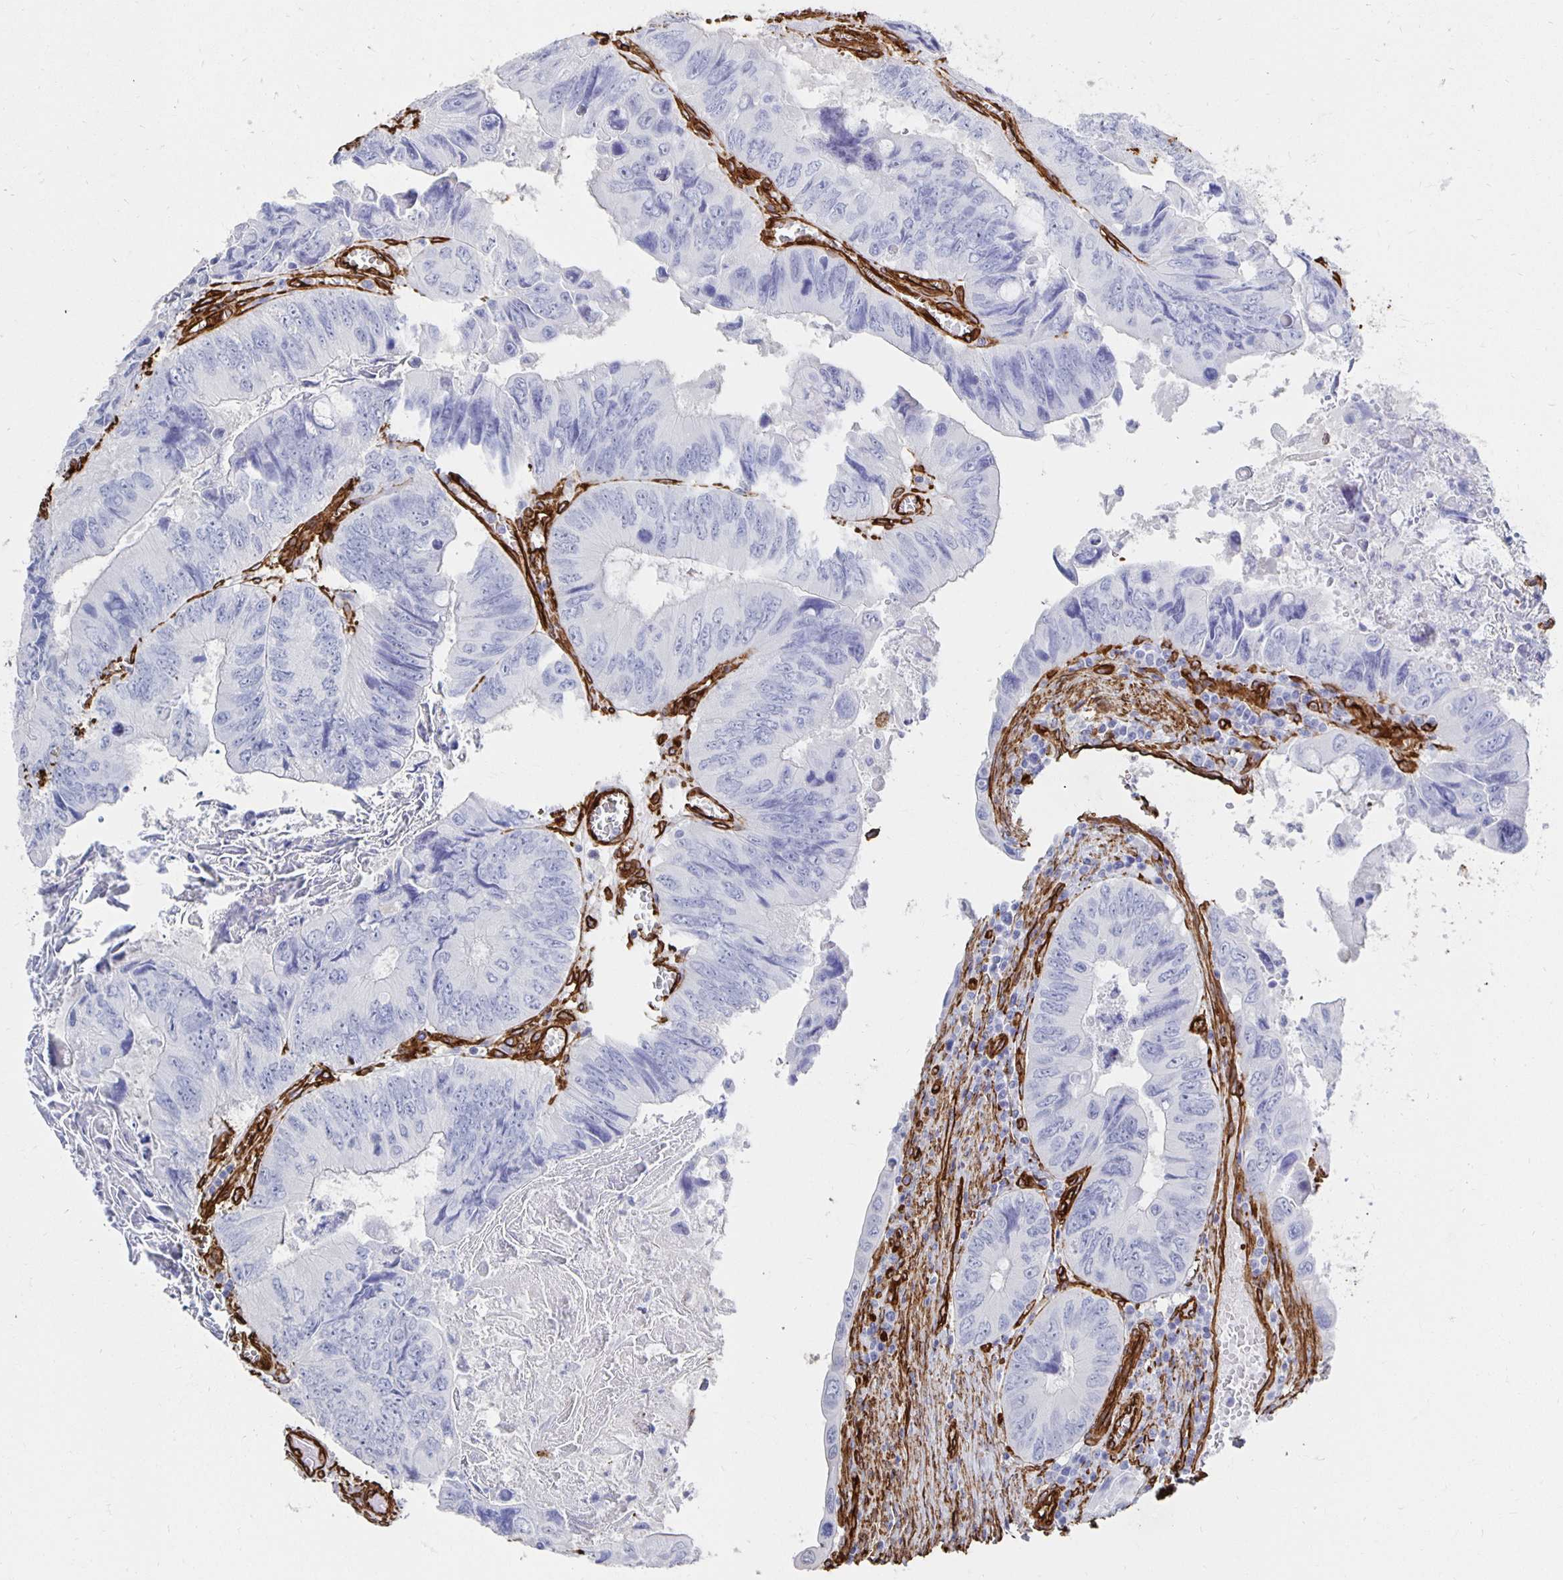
{"staining": {"intensity": "negative", "quantity": "none", "location": "none"}, "tissue": "colorectal cancer", "cell_type": "Tumor cells", "image_type": "cancer", "snomed": [{"axis": "morphology", "description": "Adenocarcinoma, NOS"}, {"axis": "topography", "description": "Colon"}], "caption": "An immunohistochemistry histopathology image of colorectal cancer (adenocarcinoma) is shown. There is no staining in tumor cells of colorectal cancer (adenocarcinoma).", "gene": "VIPR2", "patient": {"sex": "female", "age": 84}}